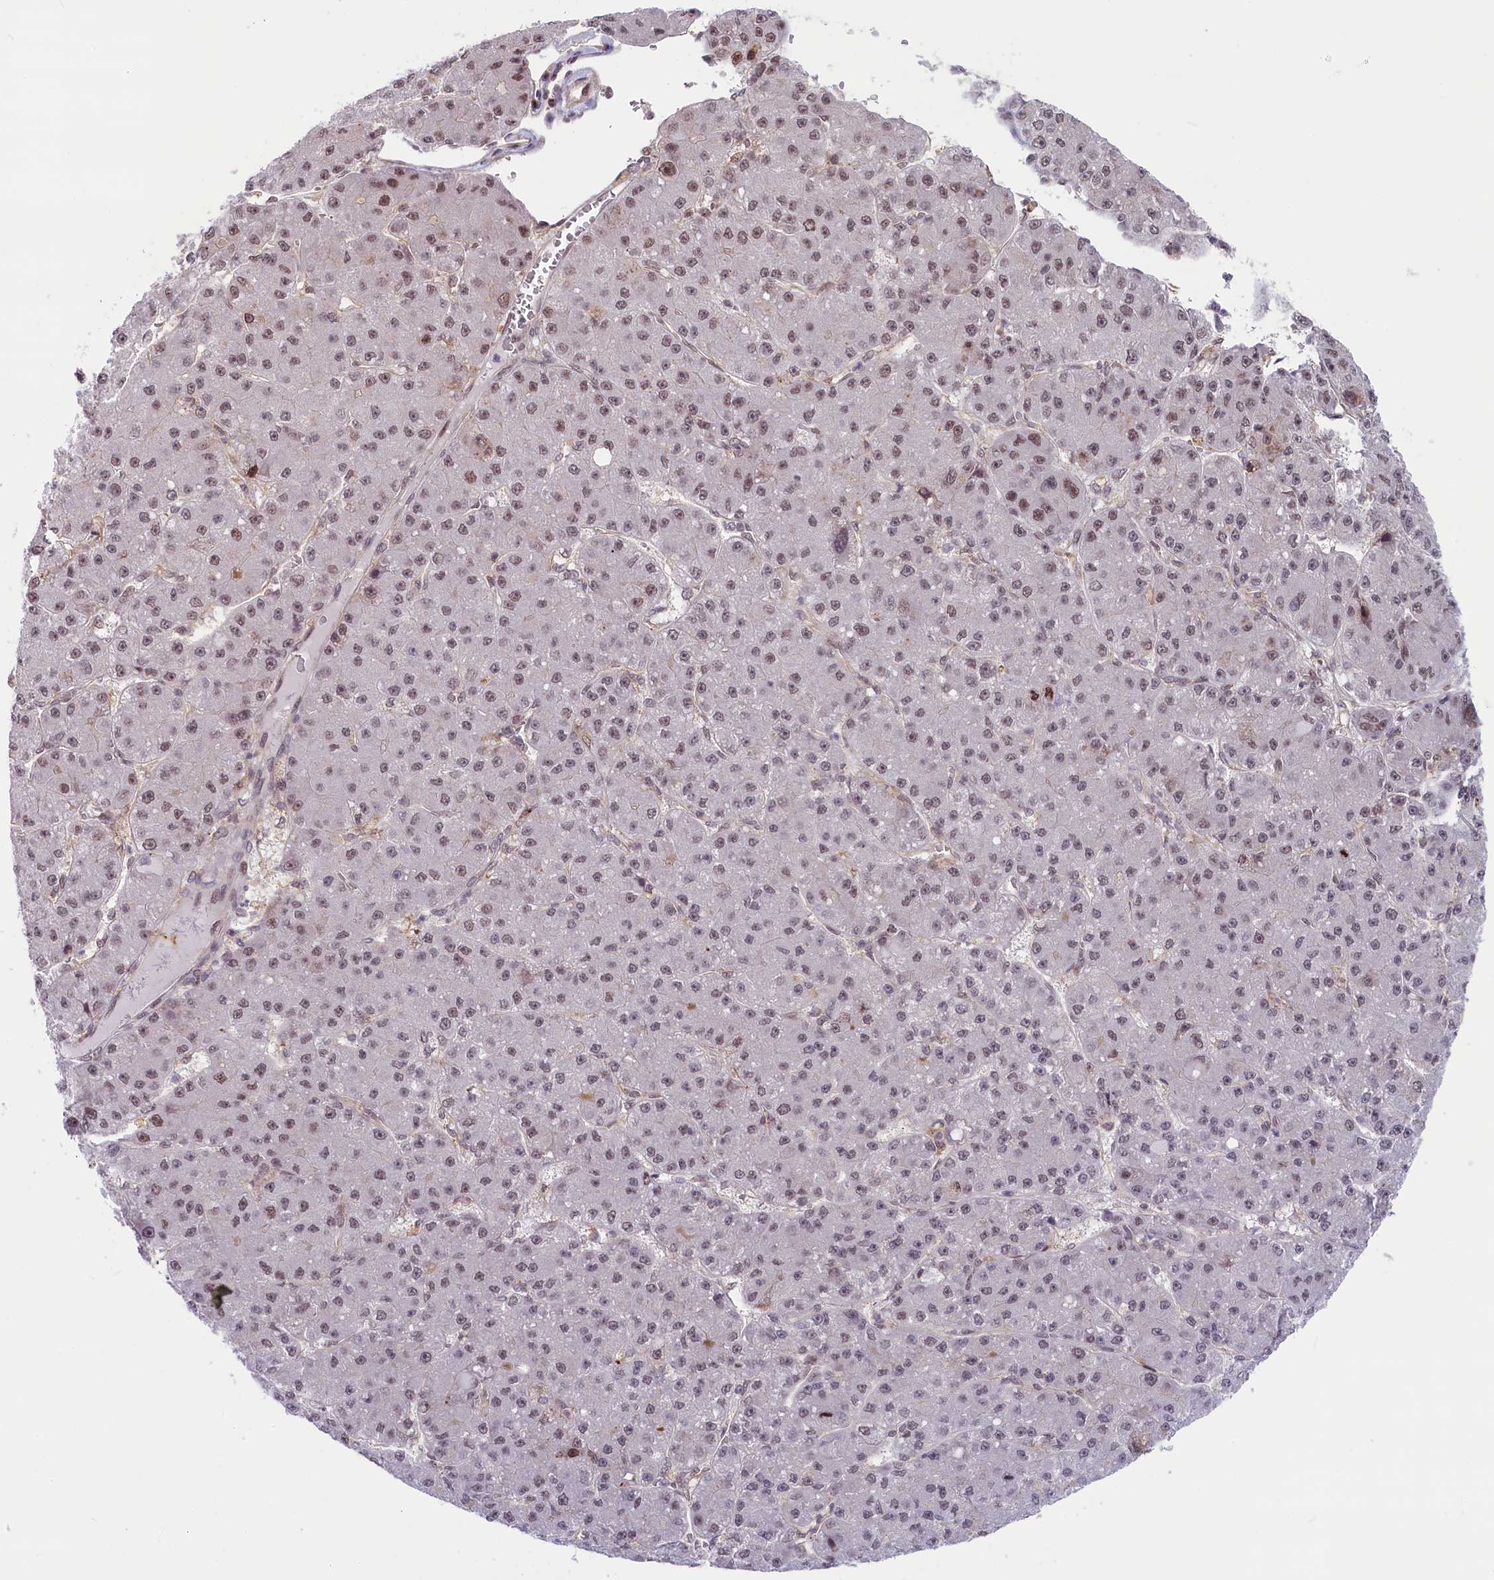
{"staining": {"intensity": "weak", "quantity": ">75%", "location": "nuclear"}, "tissue": "liver cancer", "cell_type": "Tumor cells", "image_type": "cancer", "snomed": [{"axis": "morphology", "description": "Carcinoma, Hepatocellular, NOS"}, {"axis": "topography", "description": "Liver"}], "caption": "This is an image of immunohistochemistry (IHC) staining of hepatocellular carcinoma (liver), which shows weak staining in the nuclear of tumor cells.", "gene": "FCHO1", "patient": {"sex": "male", "age": 67}}